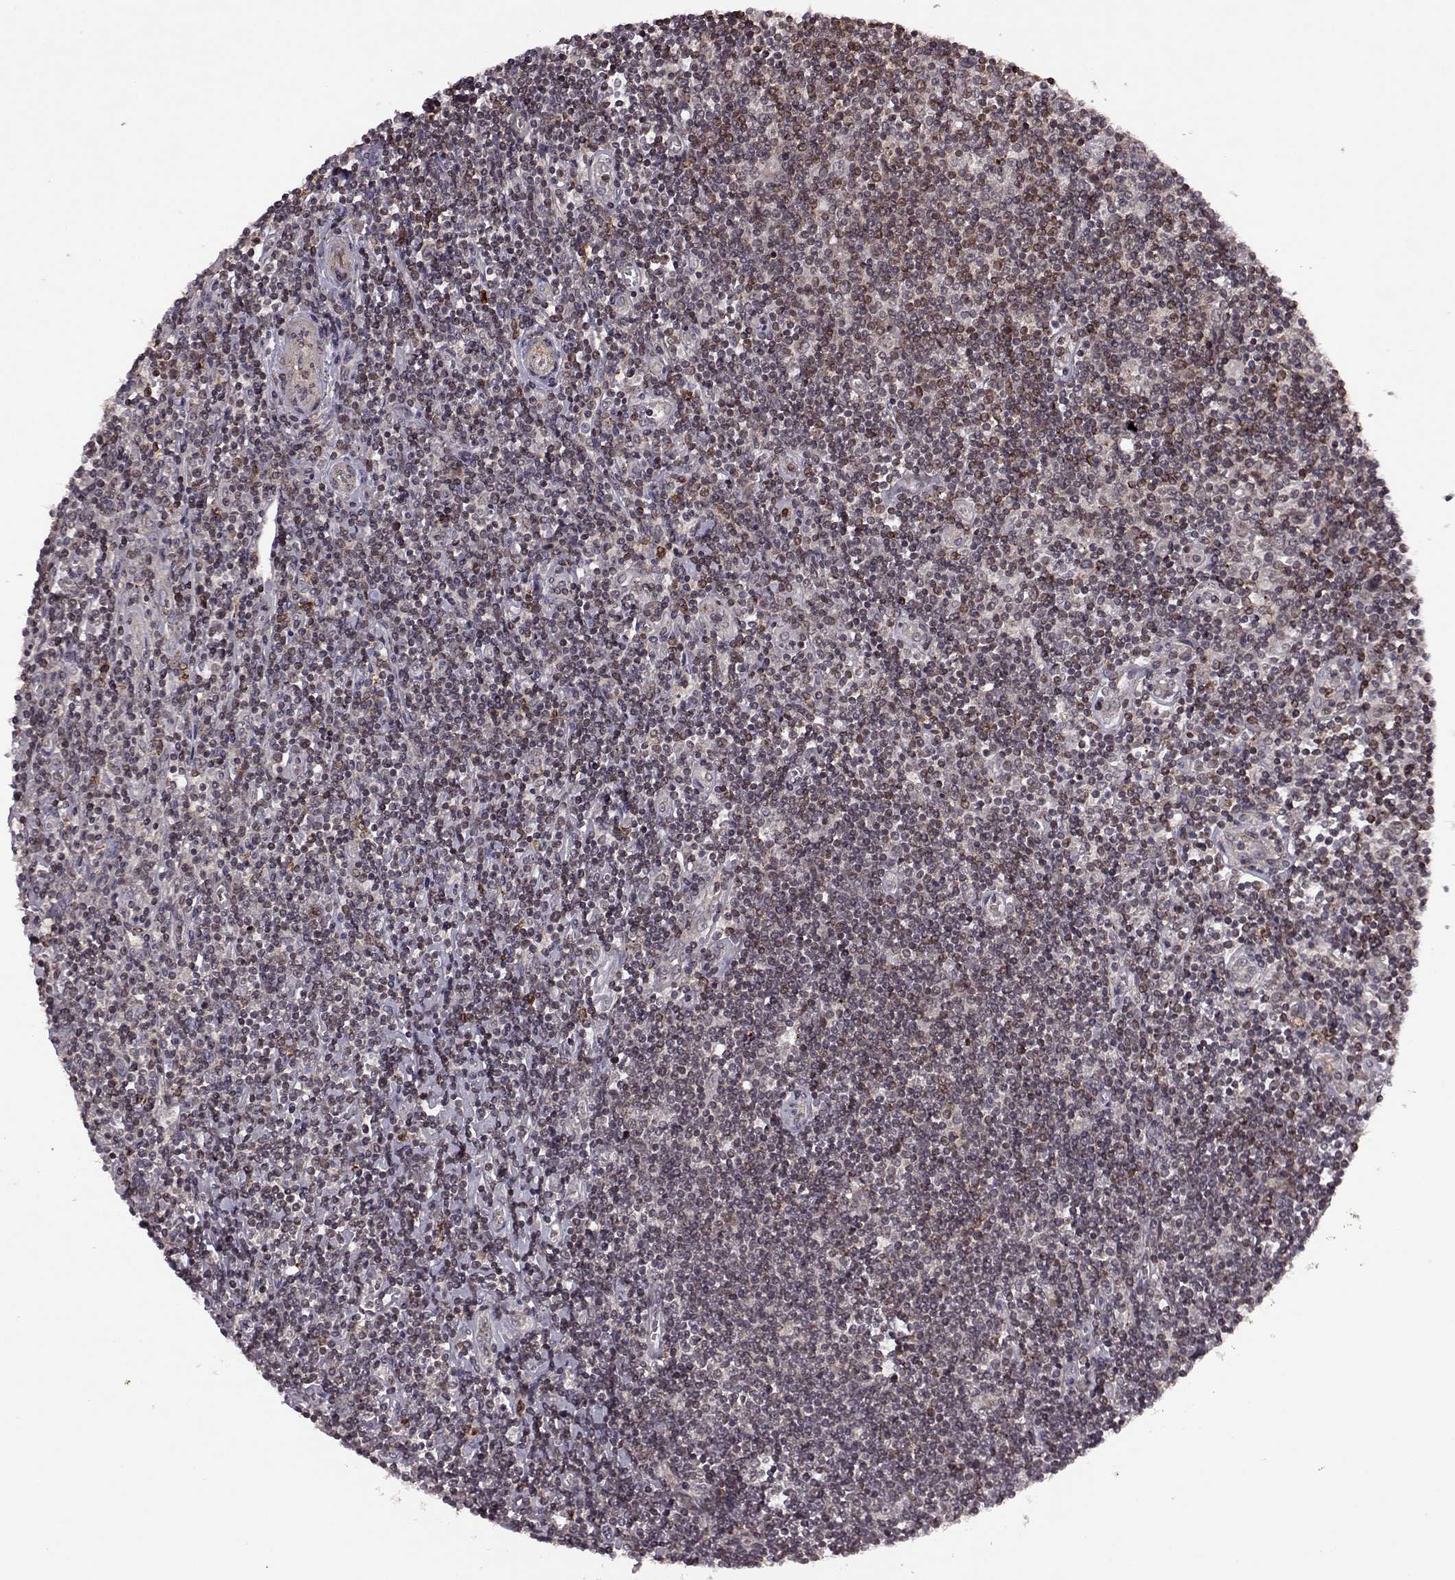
{"staining": {"intensity": "negative", "quantity": "none", "location": "none"}, "tissue": "lymphoma", "cell_type": "Tumor cells", "image_type": "cancer", "snomed": [{"axis": "morphology", "description": "Hodgkin's disease, NOS"}, {"axis": "topography", "description": "Lymph node"}], "caption": "High magnification brightfield microscopy of lymphoma stained with DAB (3,3'-diaminobenzidine) (brown) and counterstained with hematoxylin (blue): tumor cells show no significant positivity.", "gene": "TRMU", "patient": {"sex": "male", "age": 40}}